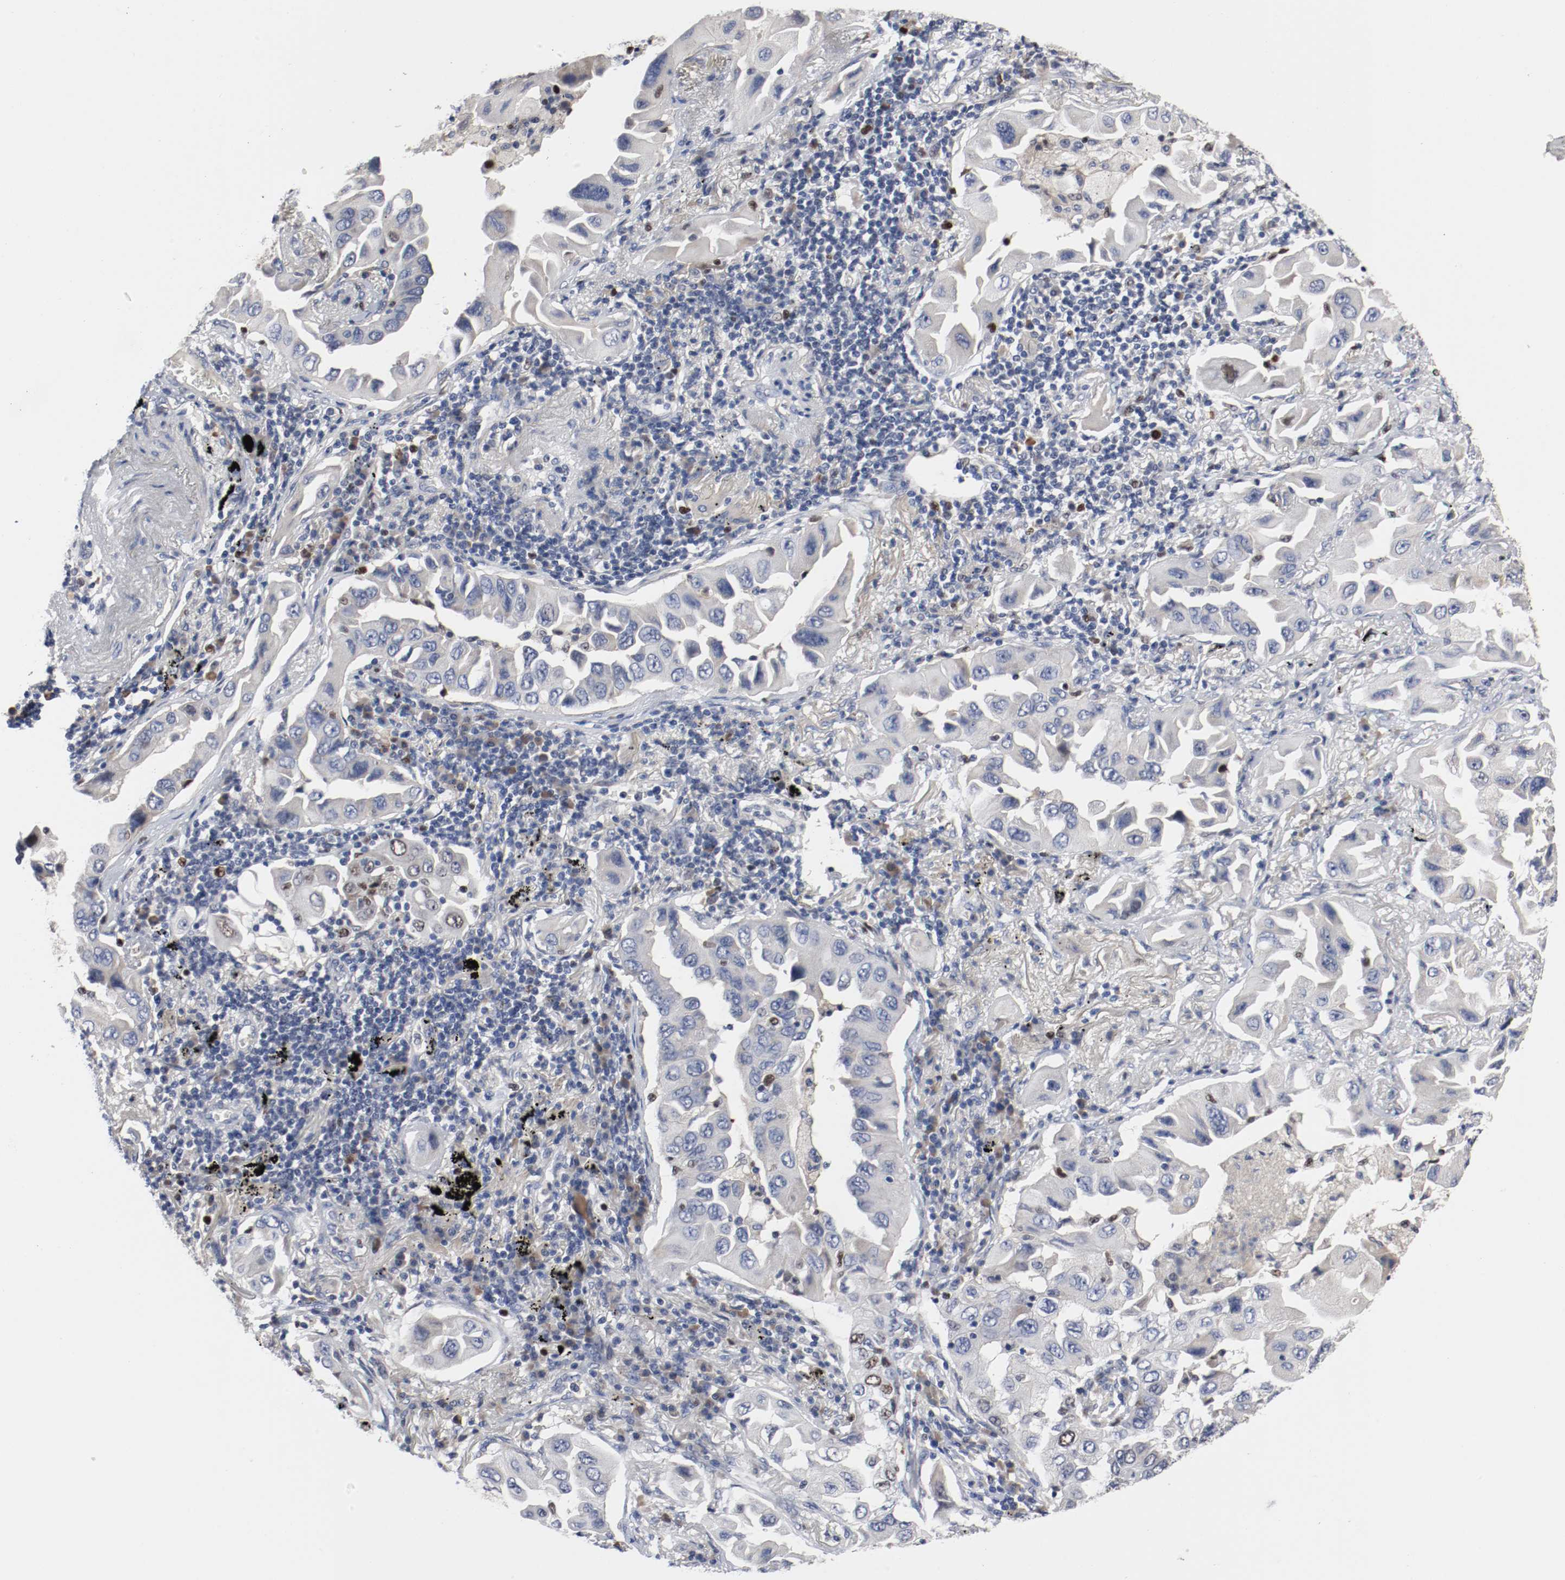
{"staining": {"intensity": "negative", "quantity": "none", "location": "none"}, "tissue": "lung cancer", "cell_type": "Tumor cells", "image_type": "cancer", "snomed": [{"axis": "morphology", "description": "Adenocarcinoma, NOS"}, {"axis": "topography", "description": "Lung"}], "caption": "This is an immunohistochemistry micrograph of human lung cancer (adenocarcinoma). There is no positivity in tumor cells.", "gene": "MCM6", "patient": {"sex": "female", "age": 65}}